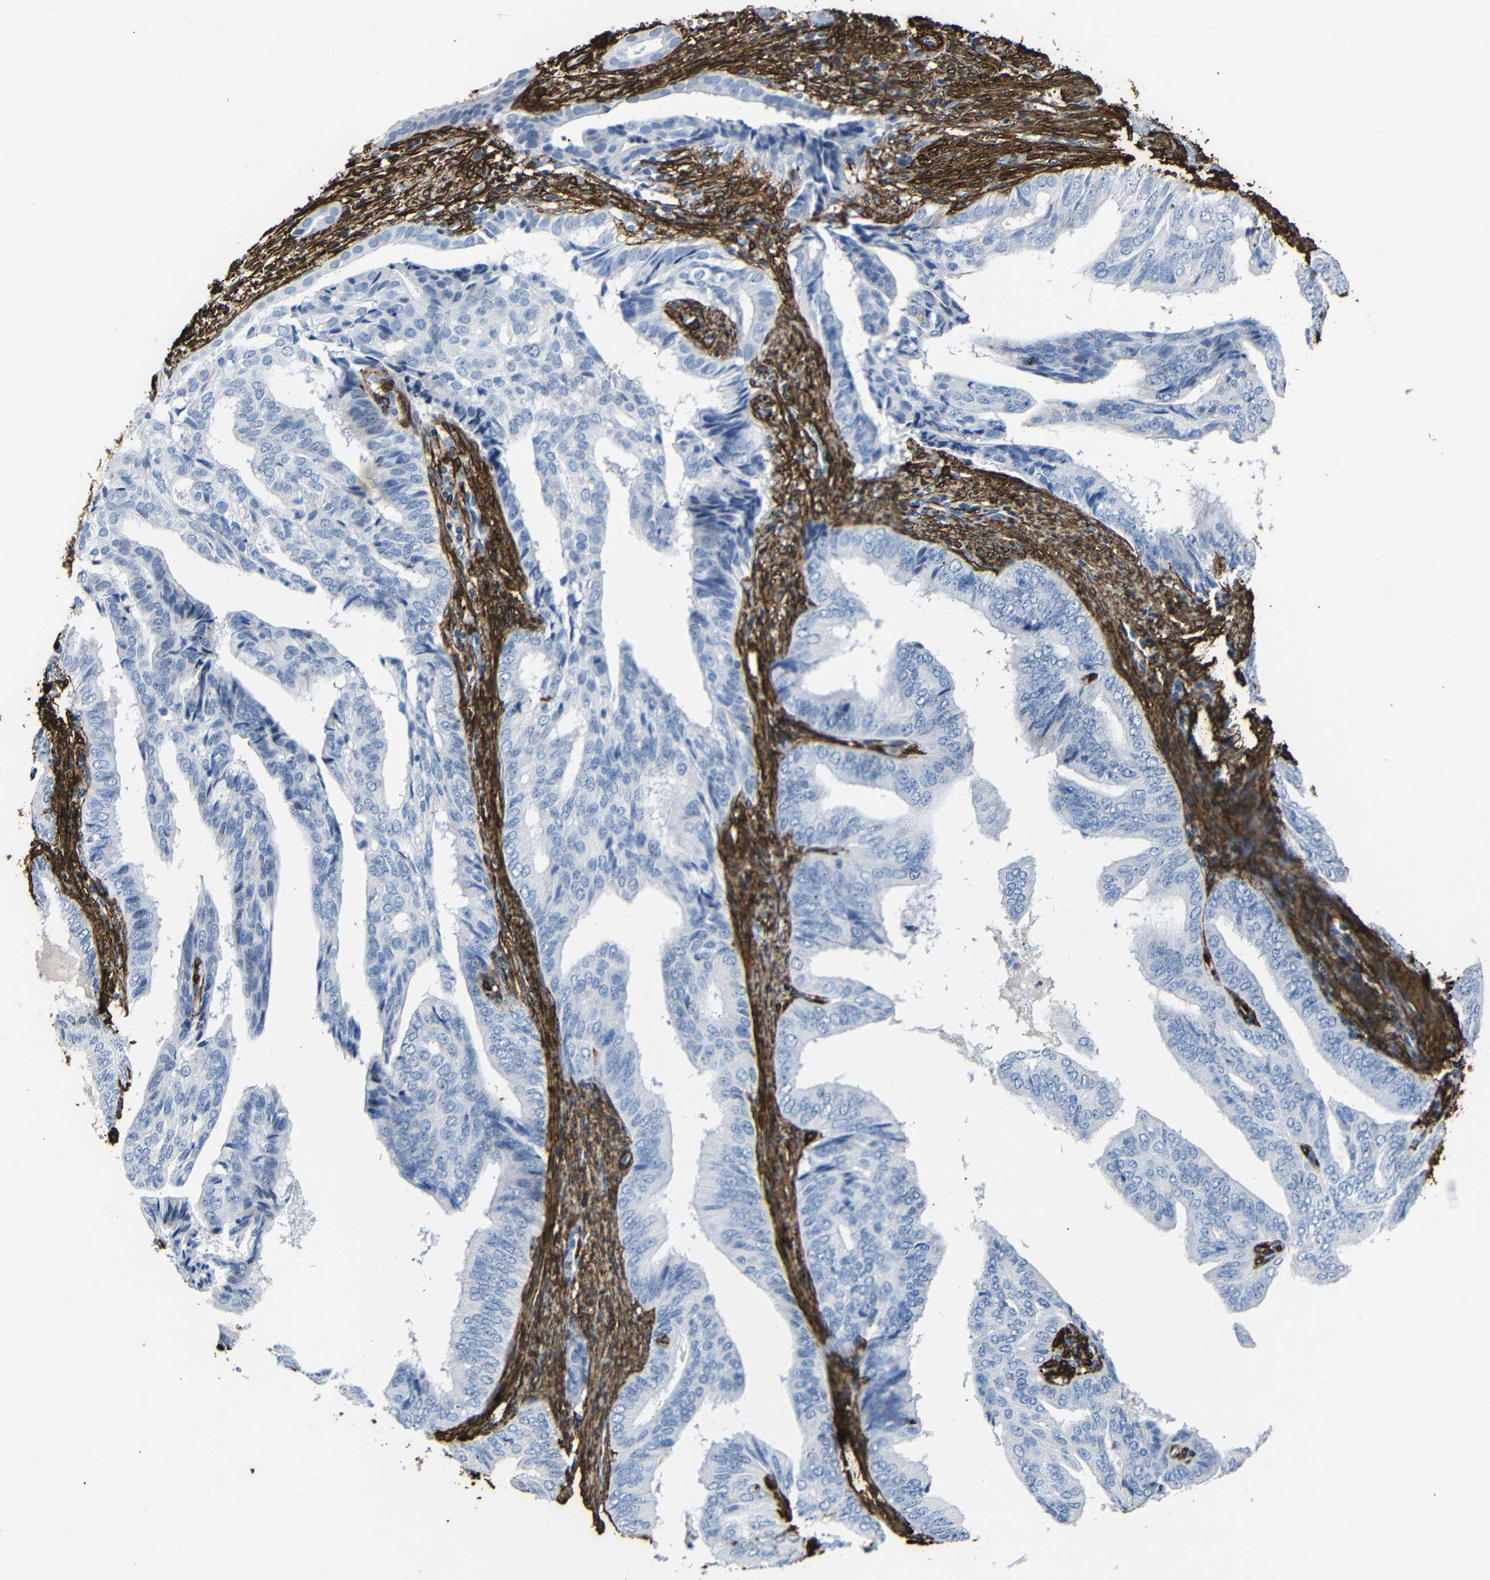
{"staining": {"intensity": "negative", "quantity": "none", "location": "none"}, "tissue": "endometrial cancer", "cell_type": "Tumor cells", "image_type": "cancer", "snomed": [{"axis": "morphology", "description": "Adenocarcinoma, NOS"}, {"axis": "topography", "description": "Endometrium"}], "caption": "Histopathology image shows no significant protein staining in tumor cells of adenocarcinoma (endometrial). (DAB IHC, high magnification).", "gene": "ACTA2", "patient": {"sex": "female", "age": 58}}